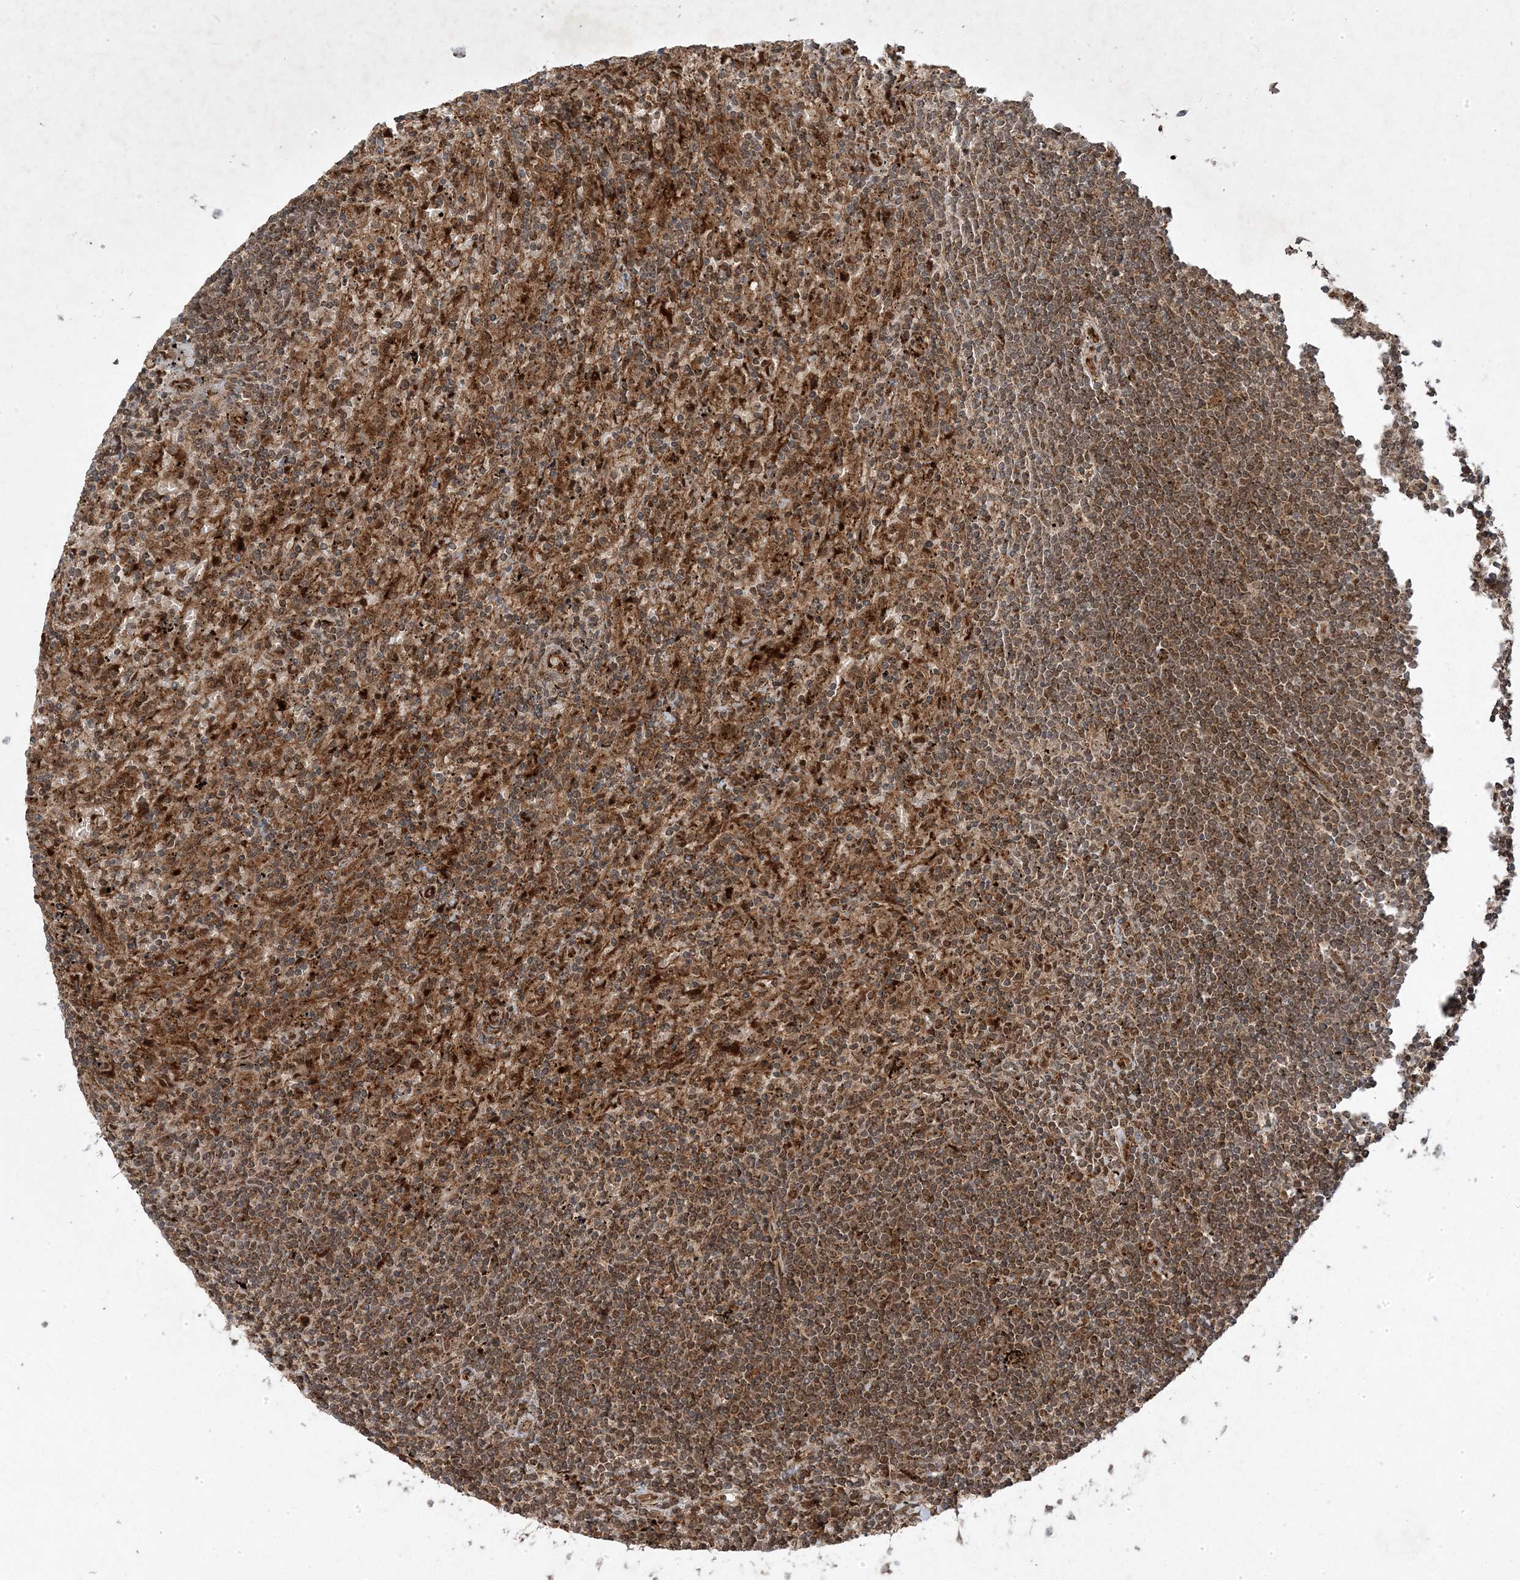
{"staining": {"intensity": "moderate", "quantity": ">75%", "location": "cytoplasmic/membranous,nuclear"}, "tissue": "lymphoma", "cell_type": "Tumor cells", "image_type": "cancer", "snomed": [{"axis": "morphology", "description": "Malignant lymphoma, non-Hodgkin's type, Low grade"}, {"axis": "topography", "description": "Spleen"}], "caption": "Immunohistochemistry (IHC) of human lymphoma displays medium levels of moderate cytoplasmic/membranous and nuclear expression in approximately >75% of tumor cells.", "gene": "PLEKHM2", "patient": {"sex": "male", "age": 76}}